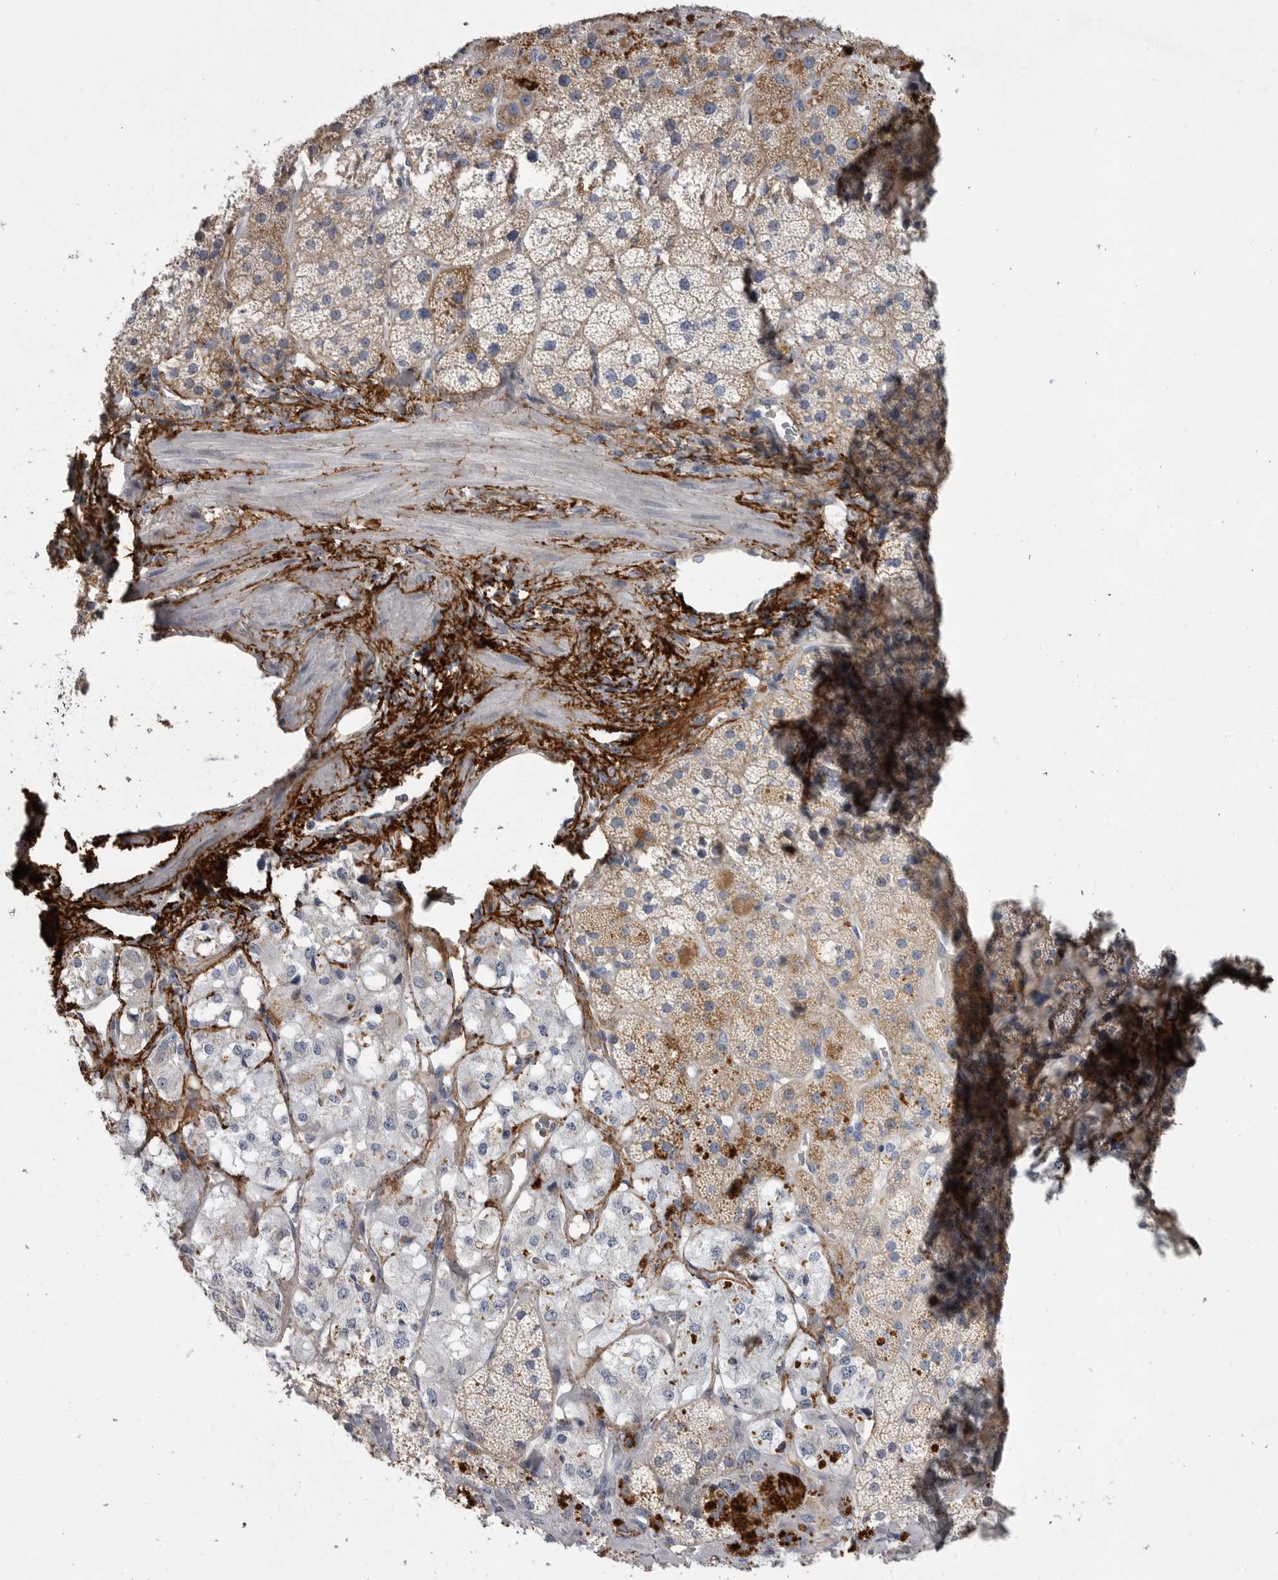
{"staining": {"intensity": "moderate", "quantity": "<25%", "location": "cytoplasmic/membranous"}, "tissue": "adrenal gland", "cell_type": "Glandular cells", "image_type": "normal", "snomed": [{"axis": "morphology", "description": "Normal tissue, NOS"}, {"axis": "topography", "description": "Adrenal gland"}], "caption": "Adrenal gland stained with DAB immunohistochemistry demonstrates low levels of moderate cytoplasmic/membranous expression in approximately <25% of glandular cells.", "gene": "CRP", "patient": {"sex": "male", "age": 57}}